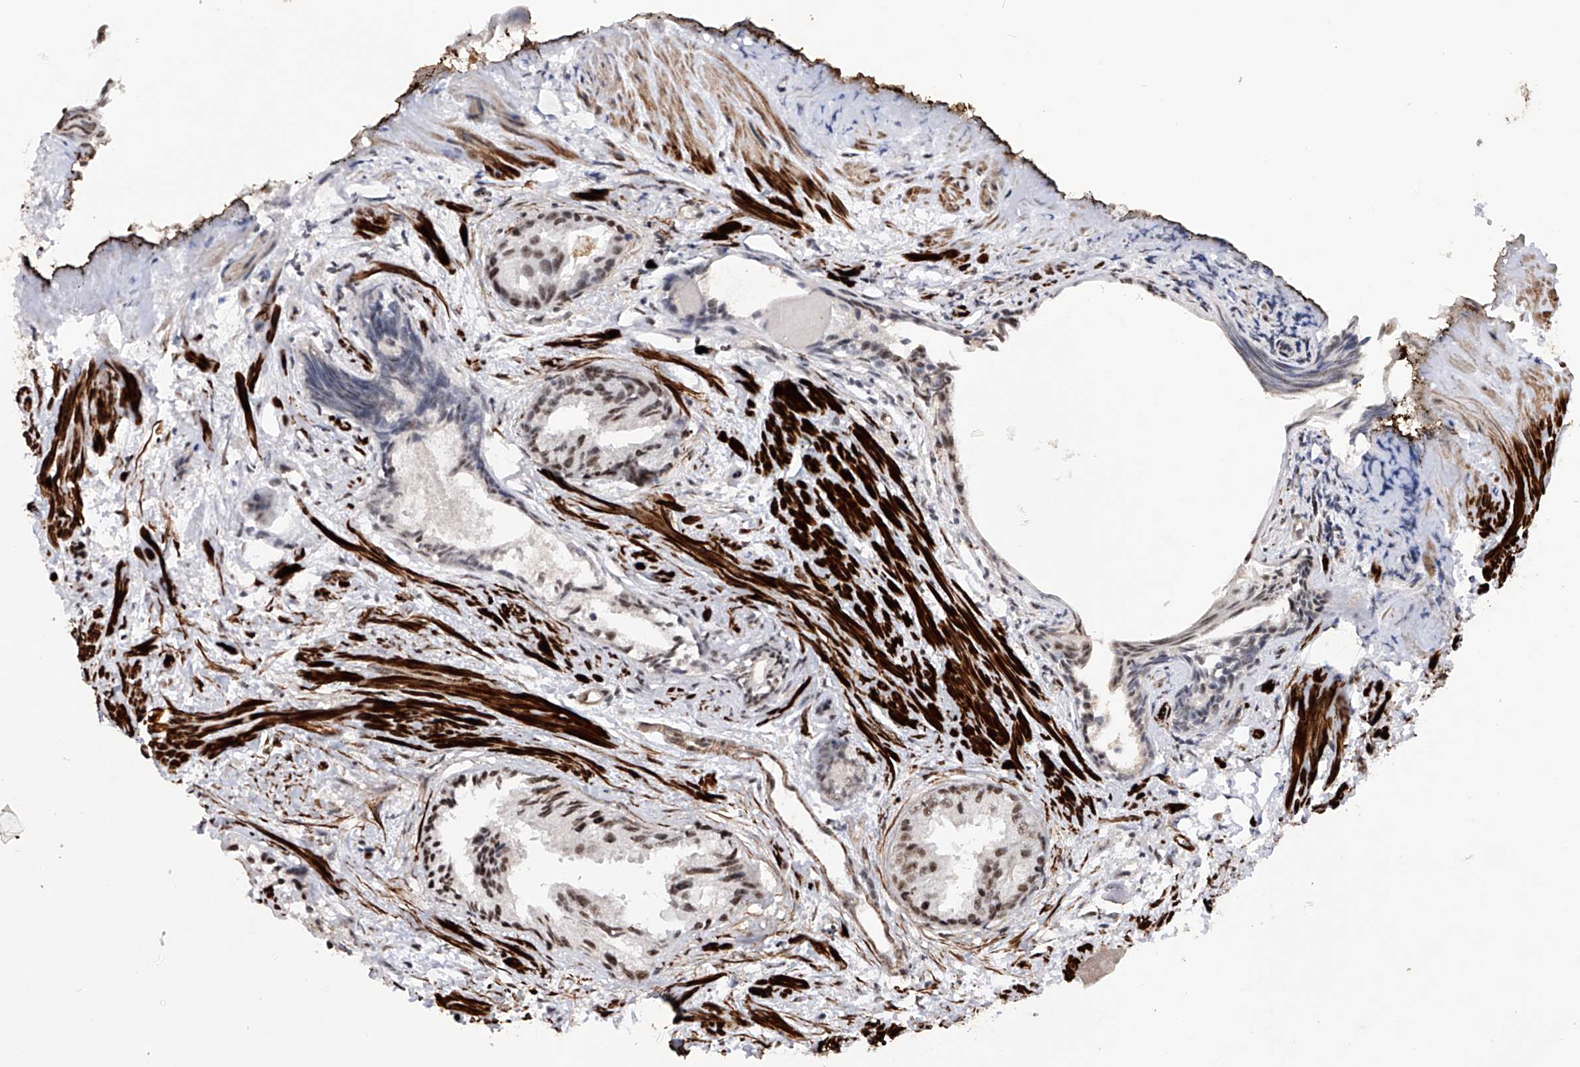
{"staining": {"intensity": "moderate", "quantity": ">75%", "location": "nuclear"}, "tissue": "prostate cancer", "cell_type": "Tumor cells", "image_type": "cancer", "snomed": [{"axis": "morphology", "description": "Adenocarcinoma, Low grade"}, {"axis": "topography", "description": "Prostate"}], "caption": "The immunohistochemical stain highlights moderate nuclear expression in tumor cells of prostate cancer tissue.", "gene": "NFATC4", "patient": {"sex": "male", "age": 88}}